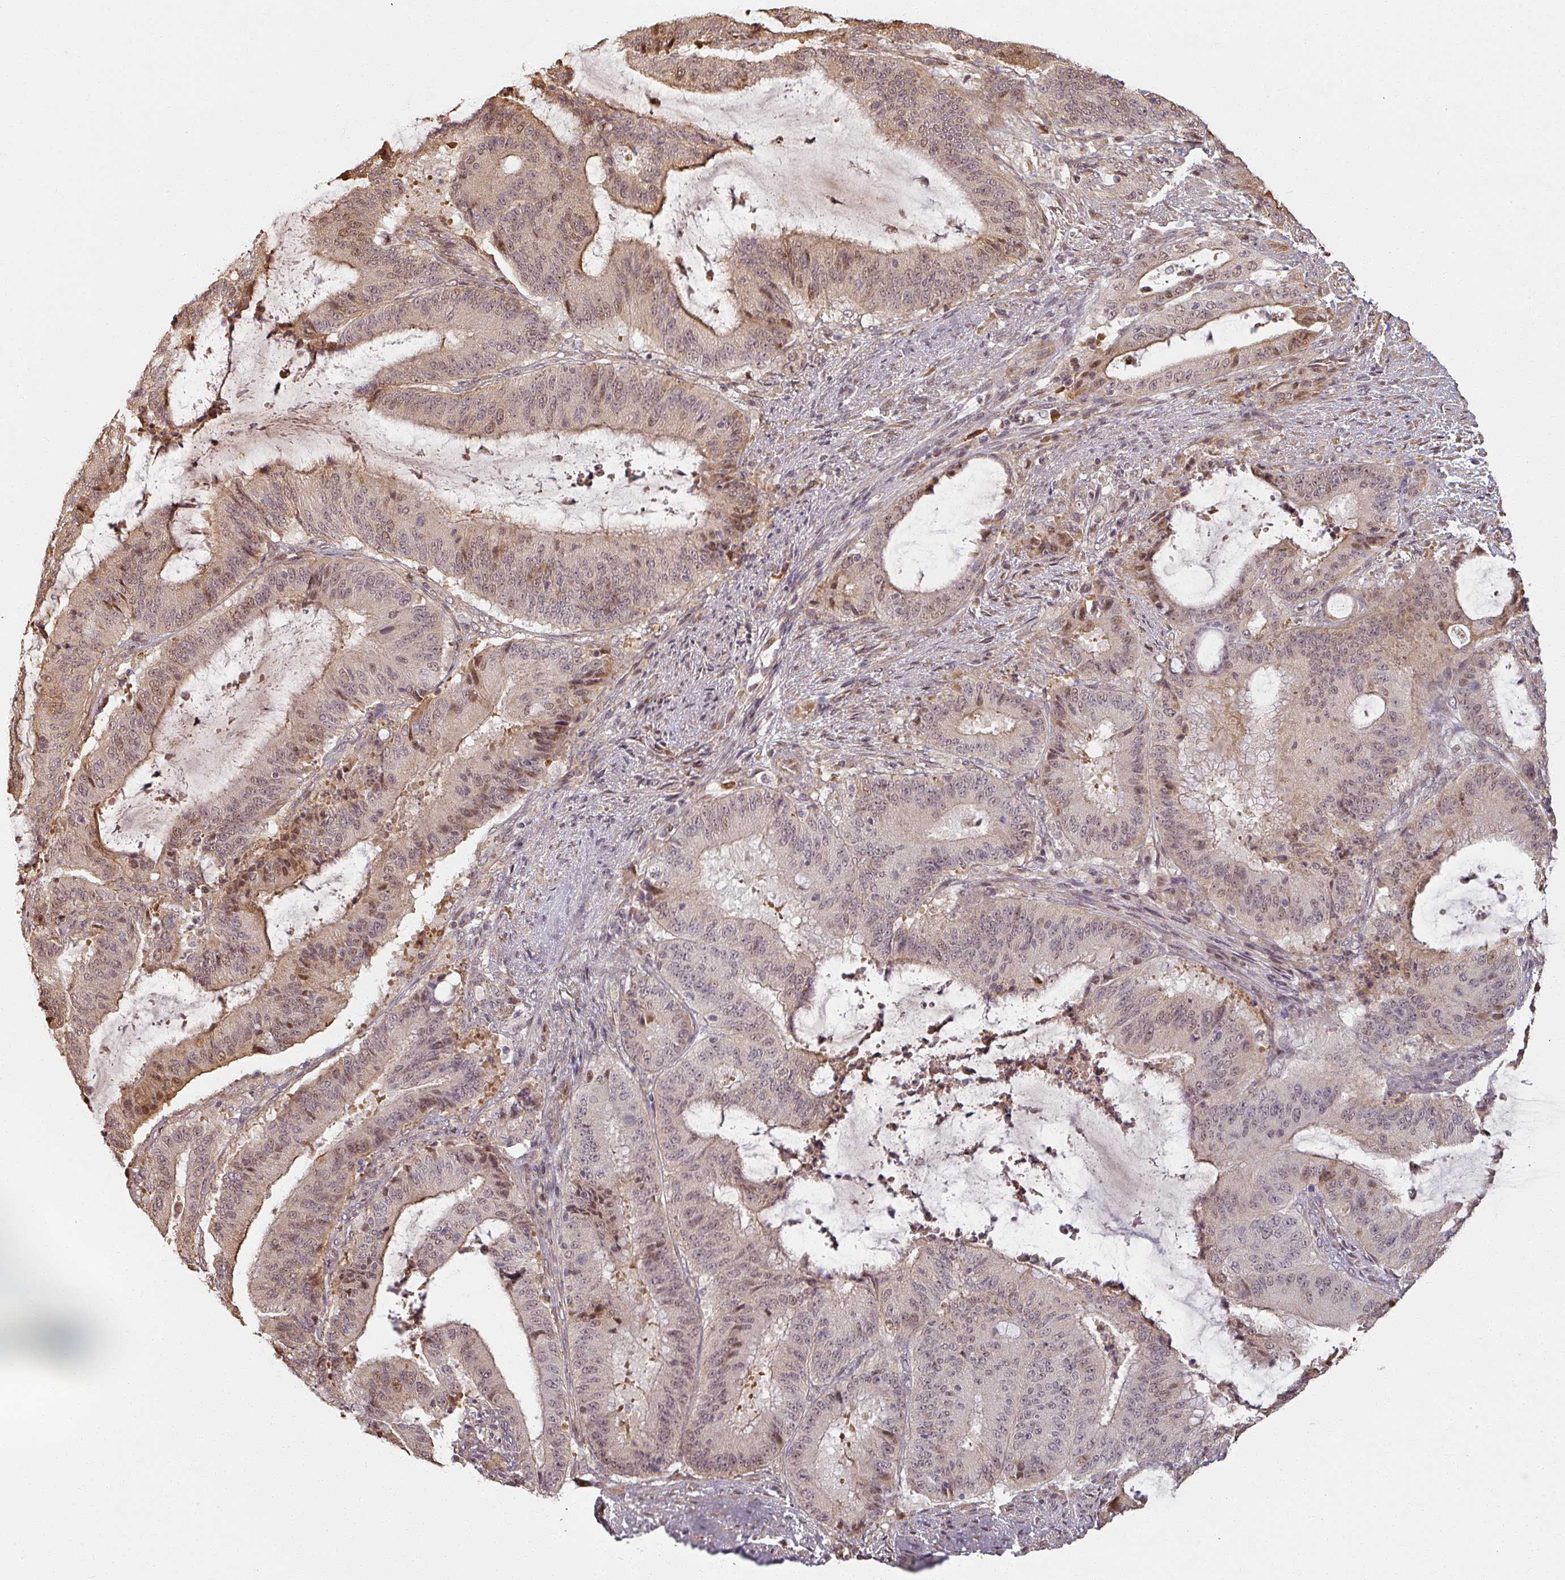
{"staining": {"intensity": "moderate", "quantity": "25%-75%", "location": "cytoplasmic/membranous,nuclear"}, "tissue": "liver cancer", "cell_type": "Tumor cells", "image_type": "cancer", "snomed": [{"axis": "morphology", "description": "Normal tissue, NOS"}, {"axis": "morphology", "description": "Cholangiocarcinoma"}, {"axis": "topography", "description": "Liver"}, {"axis": "topography", "description": "Peripheral nerve tissue"}], "caption": "High-magnification brightfield microscopy of liver cancer stained with DAB (brown) and counterstained with hematoxylin (blue). tumor cells exhibit moderate cytoplasmic/membranous and nuclear expression is appreciated in approximately25%-75% of cells.", "gene": "MED19", "patient": {"sex": "female", "age": 73}}